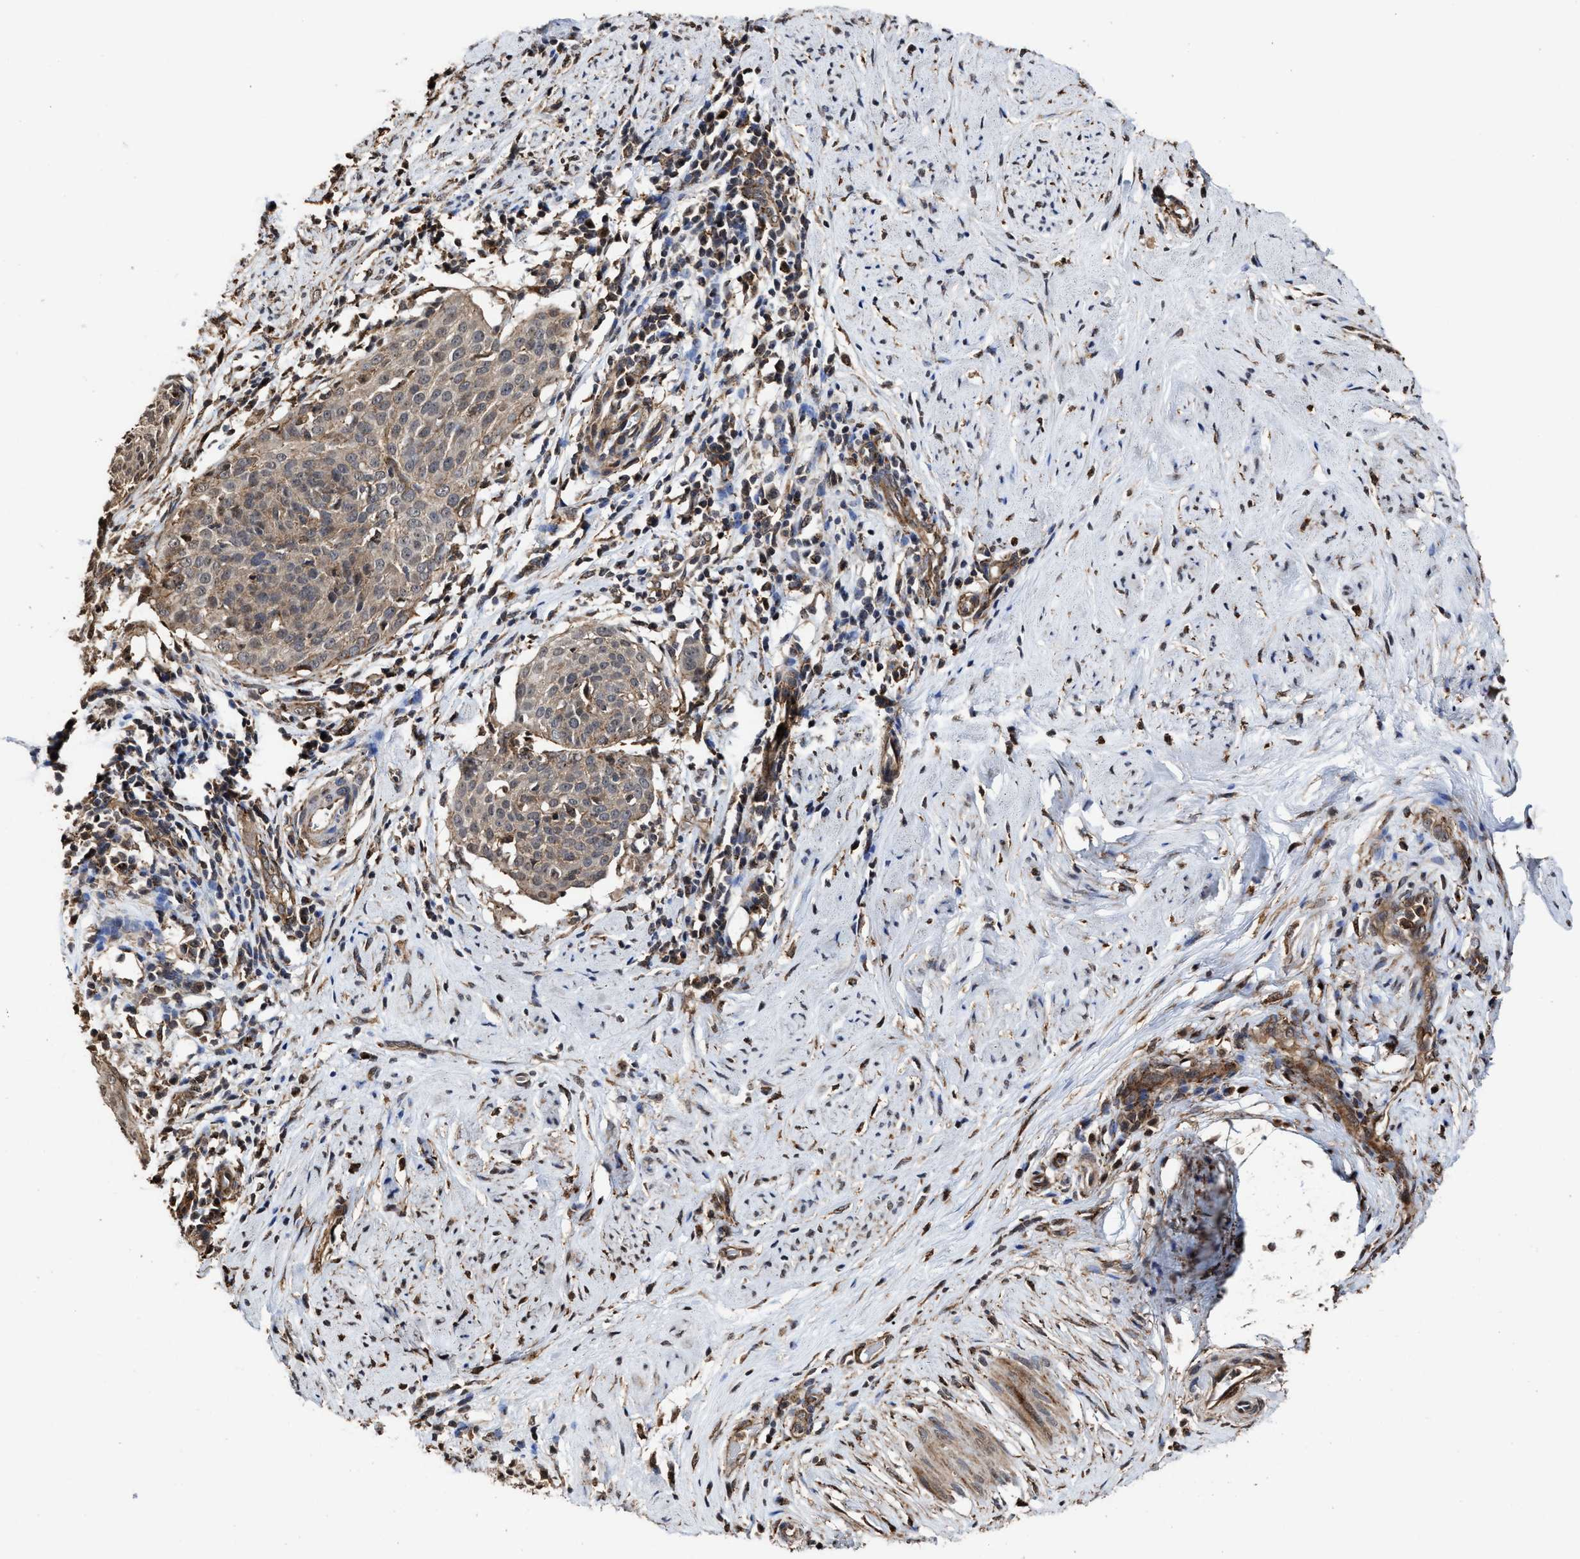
{"staining": {"intensity": "weak", "quantity": ">75%", "location": "cytoplasmic/membranous"}, "tissue": "cervical cancer", "cell_type": "Tumor cells", "image_type": "cancer", "snomed": [{"axis": "morphology", "description": "Squamous cell carcinoma, NOS"}, {"axis": "topography", "description": "Cervix"}], "caption": "Immunohistochemistry of cervical cancer exhibits low levels of weak cytoplasmic/membranous staining in approximately >75% of tumor cells. (IHC, brightfield microscopy, high magnification).", "gene": "SEPTIN2", "patient": {"sex": "female", "age": 51}}